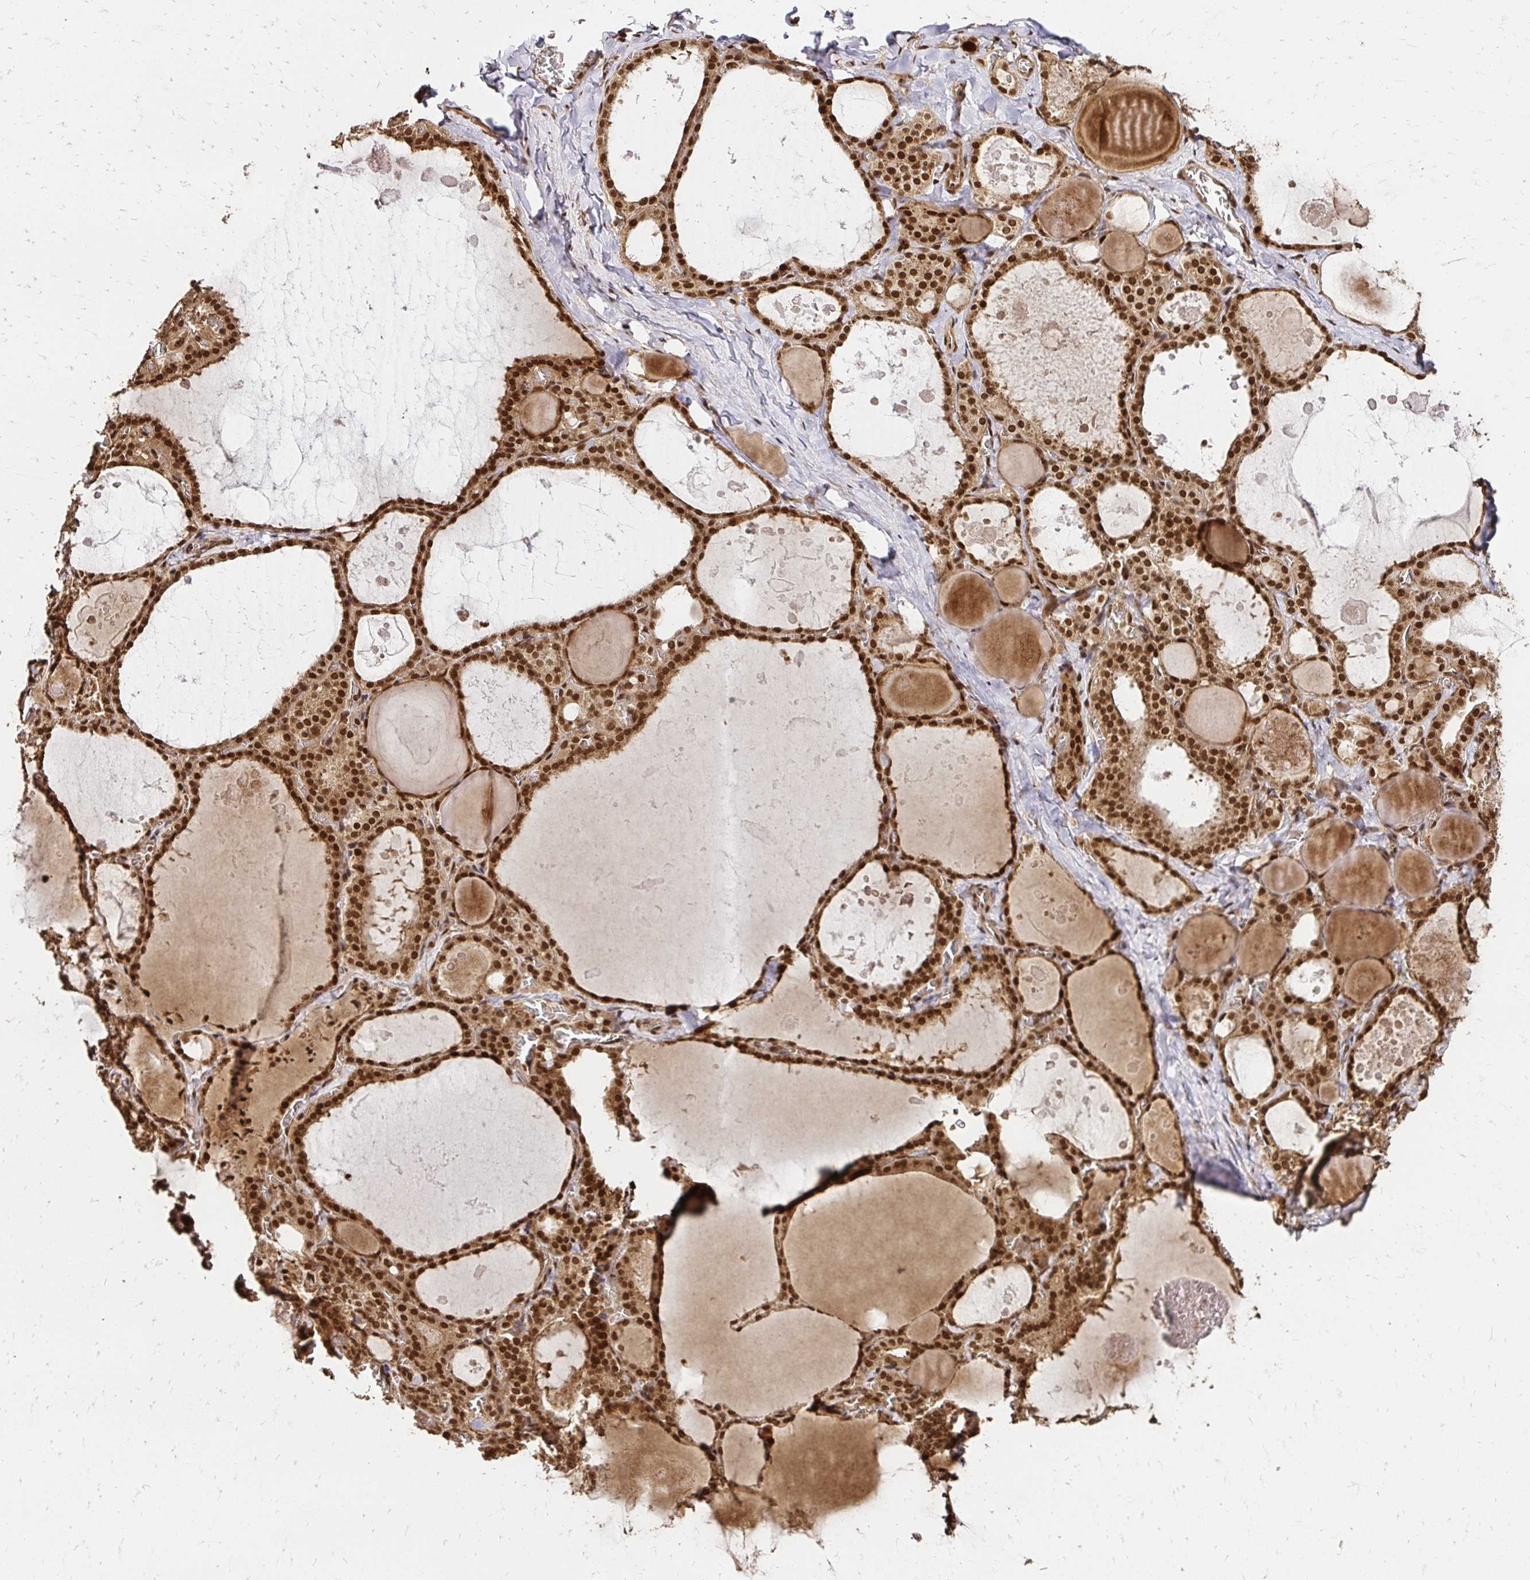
{"staining": {"intensity": "strong", "quantity": ">75%", "location": "cytoplasmic/membranous,nuclear"}, "tissue": "thyroid gland", "cell_type": "Glandular cells", "image_type": "normal", "snomed": [{"axis": "morphology", "description": "Normal tissue, NOS"}, {"axis": "topography", "description": "Thyroid gland"}], "caption": "This image demonstrates benign thyroid gland stained with immunohistochemistry to label a protein in brown. The cytoplasmic/membranous,nuclear of glandular cells show strong positivity for the protein. Nuclei are counter-stained blue.", "gene": "GLYR1", "patient": {"sex": "male", "age": 56}}